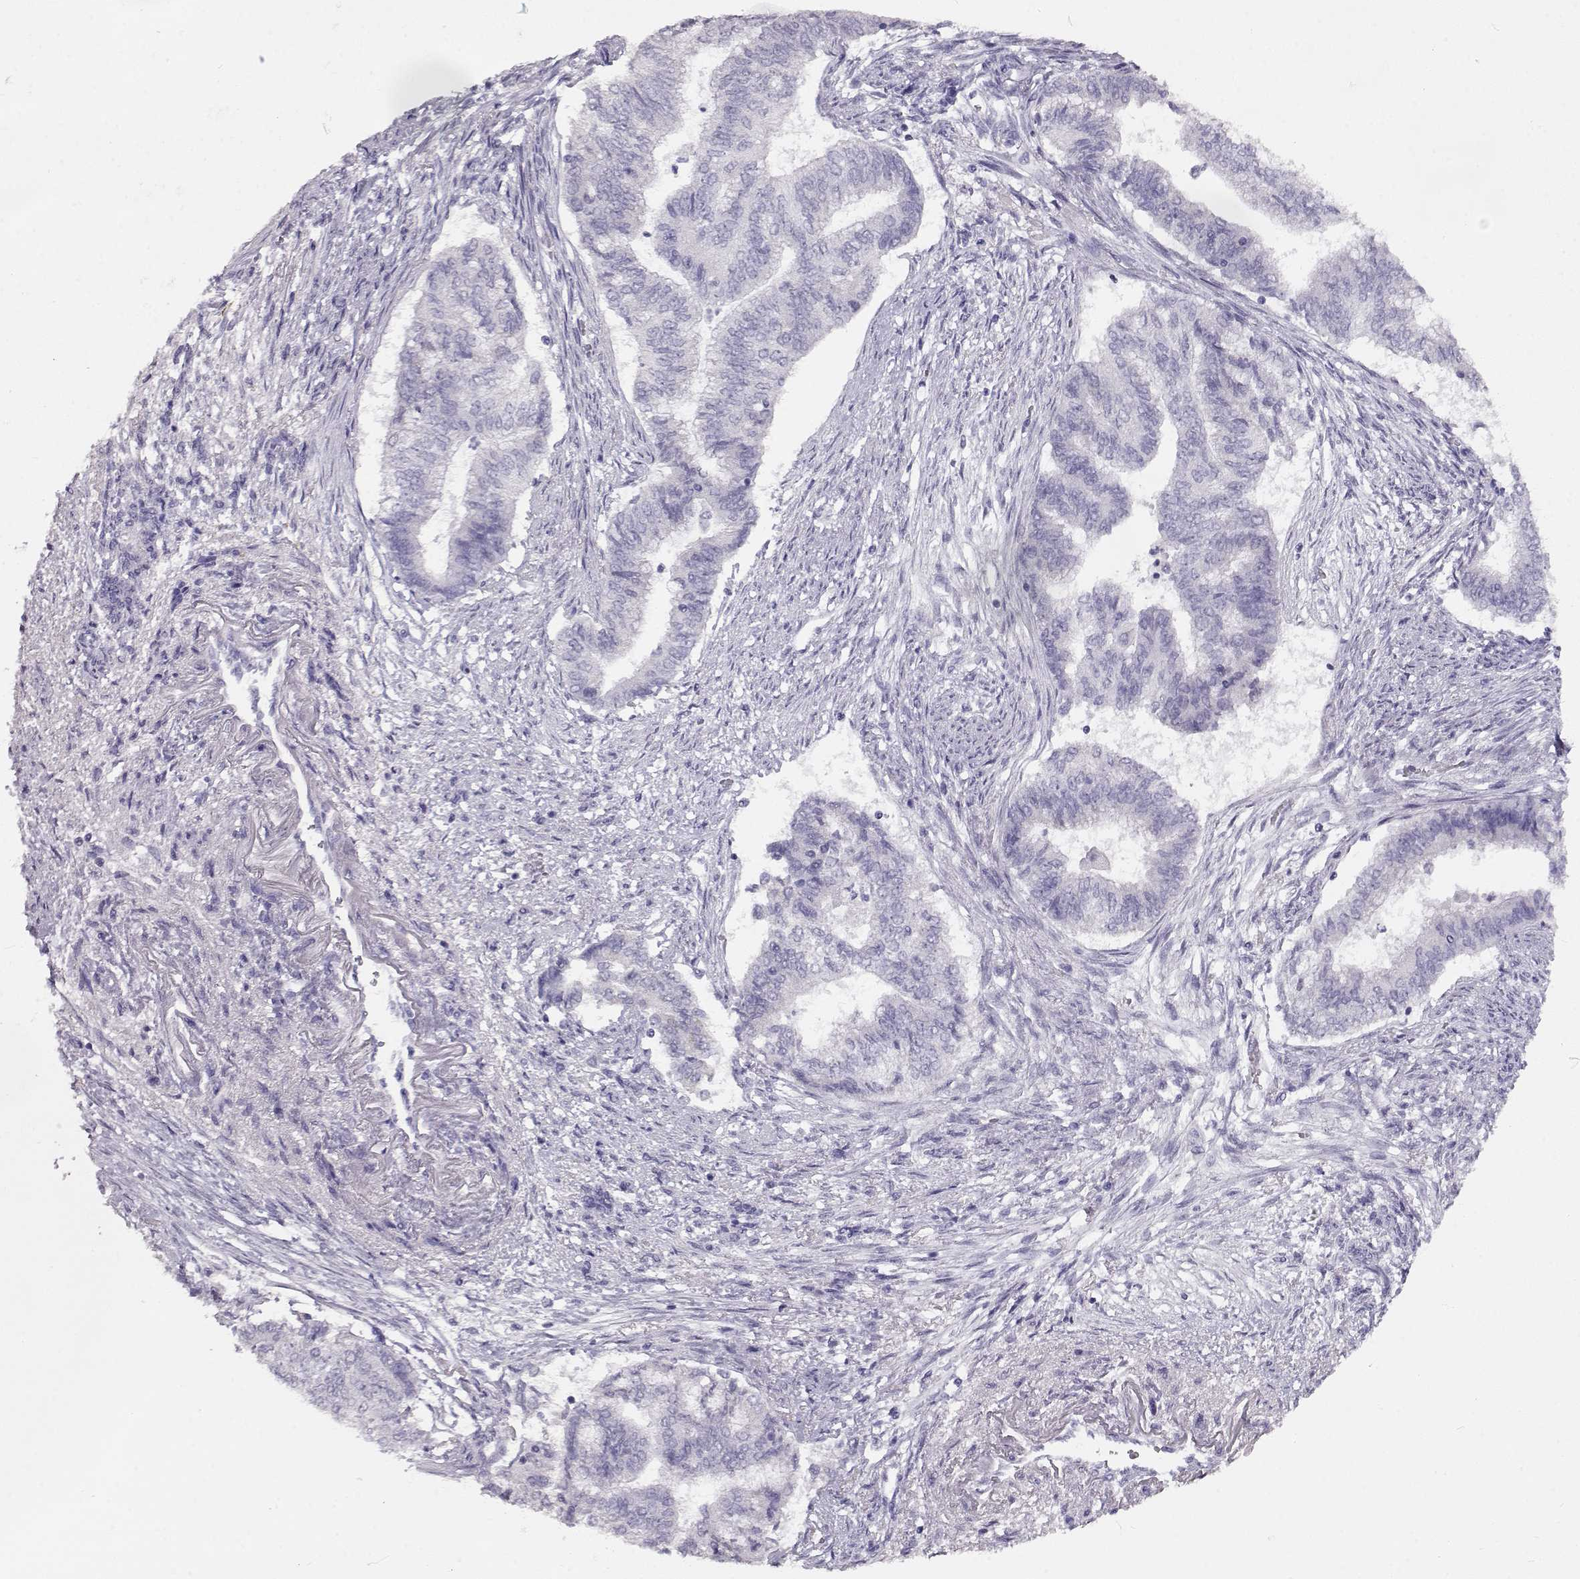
{"staining": {"intensity": "negative", "quantity": "none", "location": "none"}, "tissue": "endometrial cancer", "cell_type": "Tumor cells", "image_type": "cancer", "snomed": [{"axis": "morphology", "description": "Adenocarcinoma, NOS"}, {"axis": "topography", "description": "Endometrium"}], "caption": "Immunohistochemistry (IHC) of human endometrial cancer (adenocarcinoma) demonstrates no positivity in tumor cells.", "gene": "NUTM1", "patient": {"sex": "female", "age": 65}}